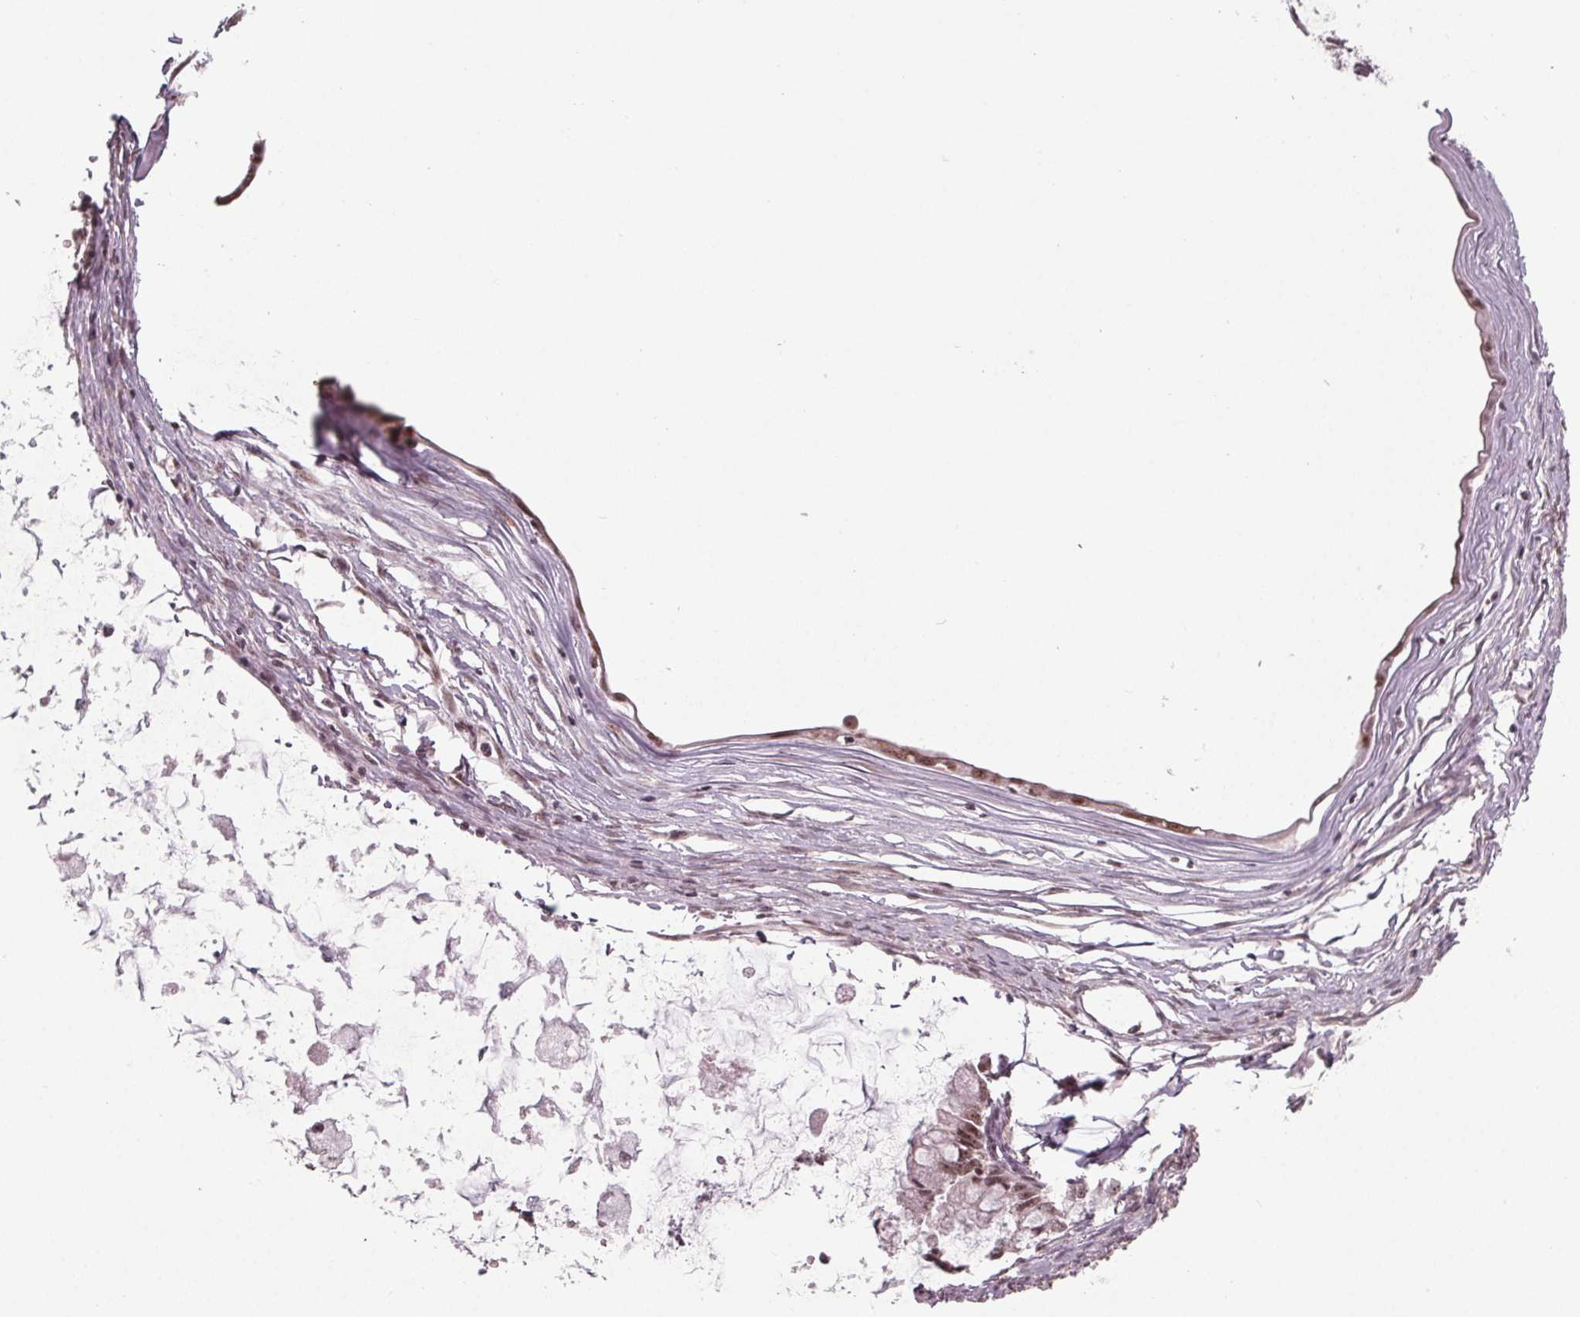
{"staining": {"intensity": "weak", "quantity": "25%-75%", "location": "nuclear"}, "tissue": "ovarian cancer", "cell_type": "Tumor cells", "image_type": "cancer", "snomed": [{"axis": "morphology", "description": "Cystadenocarcinoma, mucinous, NOS"}, {"axis": "topography", "description": "Ovary"}], "caption": "Weak nuclear positivity for a protein is identified in approximately 25%-75% of tumor cells of ovarian mucinous cystadenocarcinoma using IHC.", "gene": "DDX41", "patient": {"sex": "female", "age": 34}}